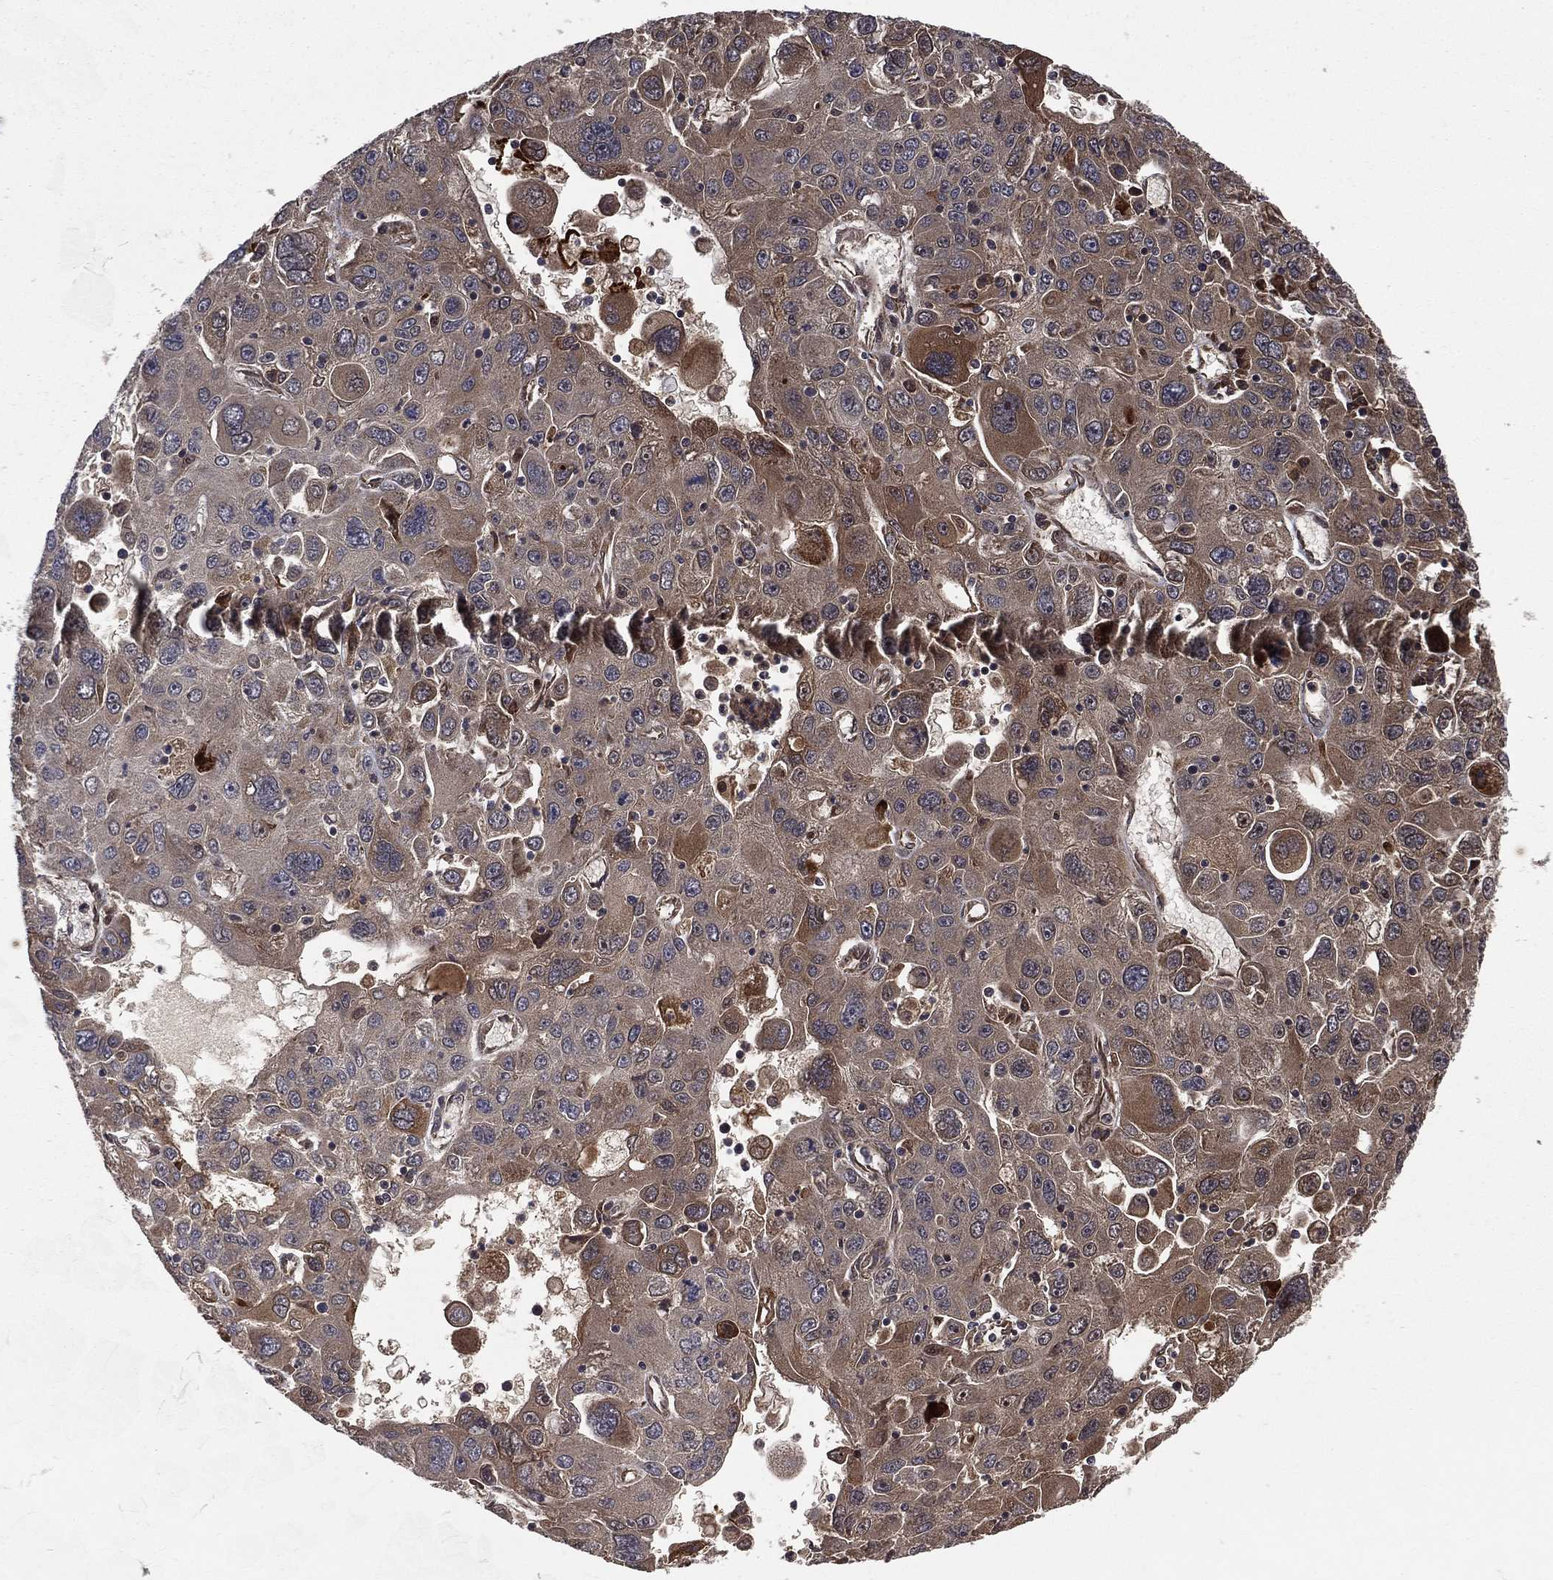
{"staining": {"intensity": "moderate", "quantity": "<25%", "location": "cytoplasmic/membranous"}, "tissue": "stomach cancer", "cell_type": "Tumor cells", "image_type": "cancer", "snomed": [{"axis": "morphology", "description": "Adenocarcinoma, NOS"}, {"axis": "topography", "description": "Stomach"}], "caption": "High-power microscopy captured an IHC micrograph of stomach cancer, revealing moderate cytoplasmic/membranous expression in approximately <25% of tumor cells.", "gene": "RAB11FIP4", "patient": {"sex": "male", "age": 56}}